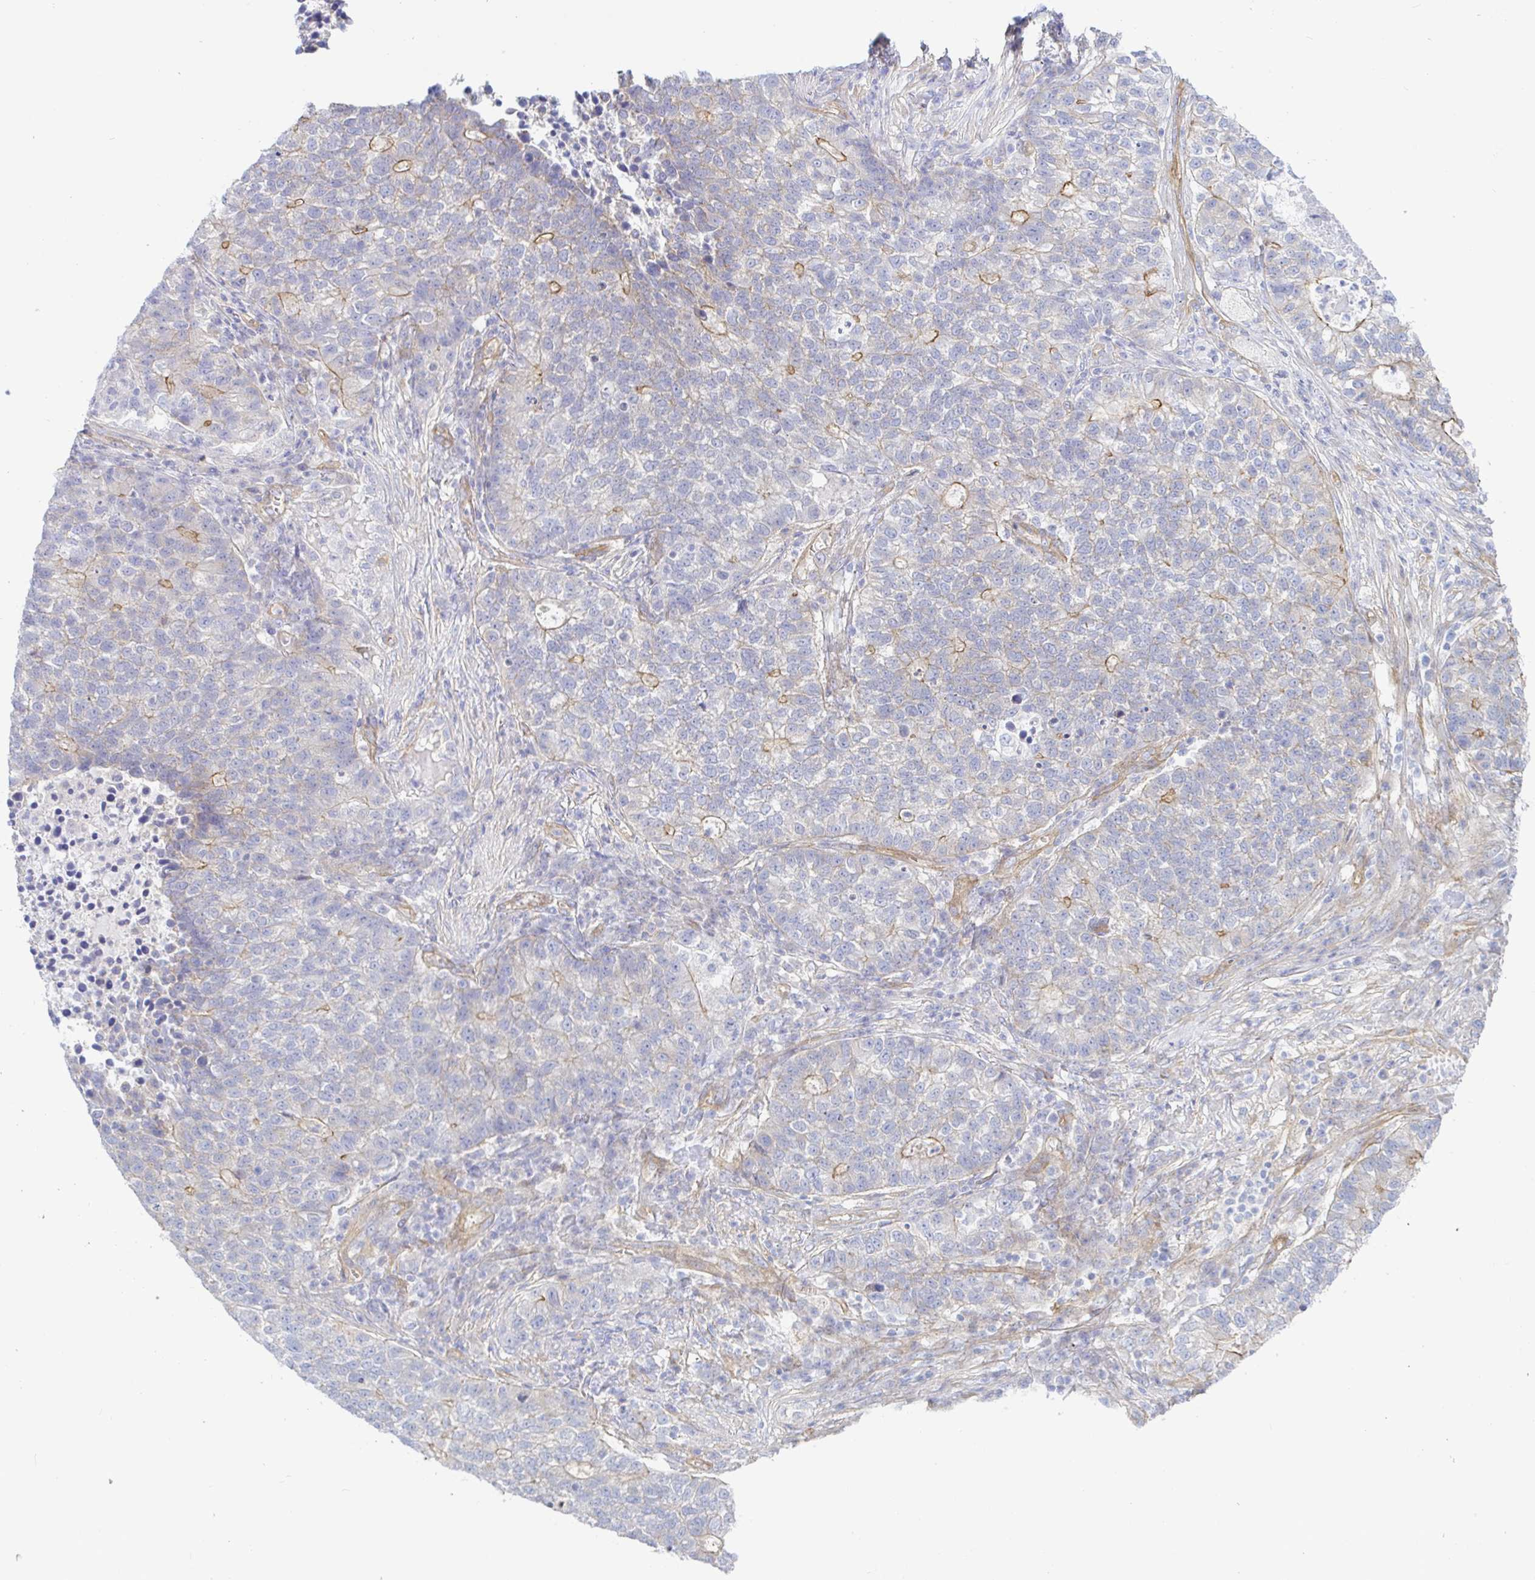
{"staining": {"intensity": "strong", "quantity": "<25%", "location": "cytoplasmic/membranous"}, "tissue": "lung cancer", "cell_type": "Tumor cells", "image_type": "cancer", "snomed": [{"axis": "morphology", "description": "Adenocarcinoma, NOS"}, {"axis": "topography", "description": "Lung"}], "caption": "Immunohistochemistry (IHC) staining of lung adenocarcinoma, which exhibits medium levels of strong cytoplasmic/membranous expression in about <25% of tumor cells indicating strong cytoplasmic/membranous protein expression. The staining was performed using DAB (3,3'-diaminobenzidine) (brown) for protein detection and nuclei were counterstained in hematoxylin (blue).", "gene": "ARL4D", "patient": {"sex": "male", "age": 57}}